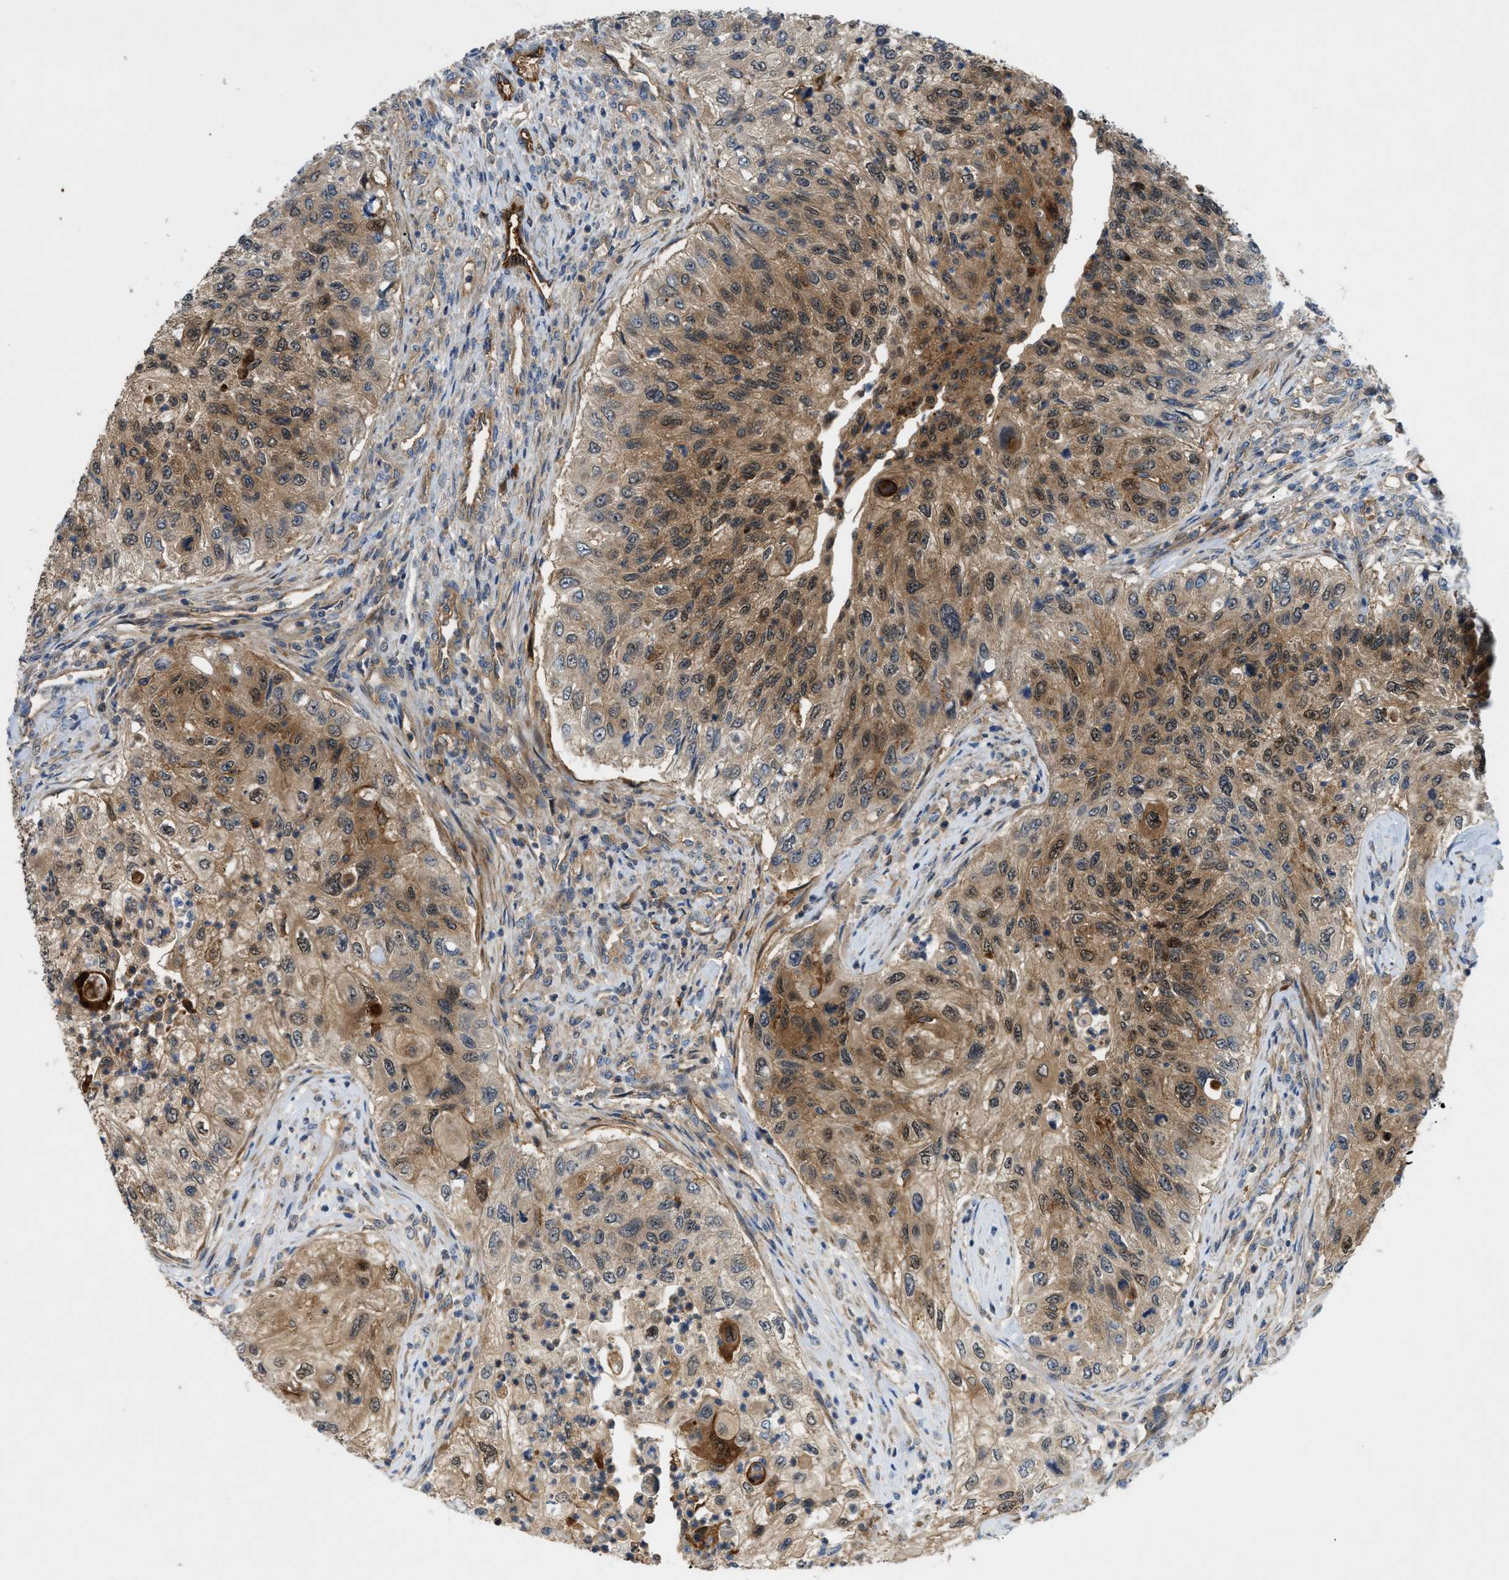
{"staining": {"intensity": "moderate", "quantity": ">75%", "location": "cytoplasmic/membranous"}, "tissue": "urothelial cancer", "cell_type": "Tumor cells", "image_type": "cancer", "snomed": [{"axis": "morphology", "description": "Urothelial carcinoma, High grade"}, {"axis": "topography", "description": "Urinary bladder"}], "caption": "Urothelial cancer was stained to show a protein in brown. There is medium levels of moderate cytoplasmic/membranous positivity in about >75% of tumor cells.", "gene": "TRAK2", "patient": {"sex": "female", "age": 60}}